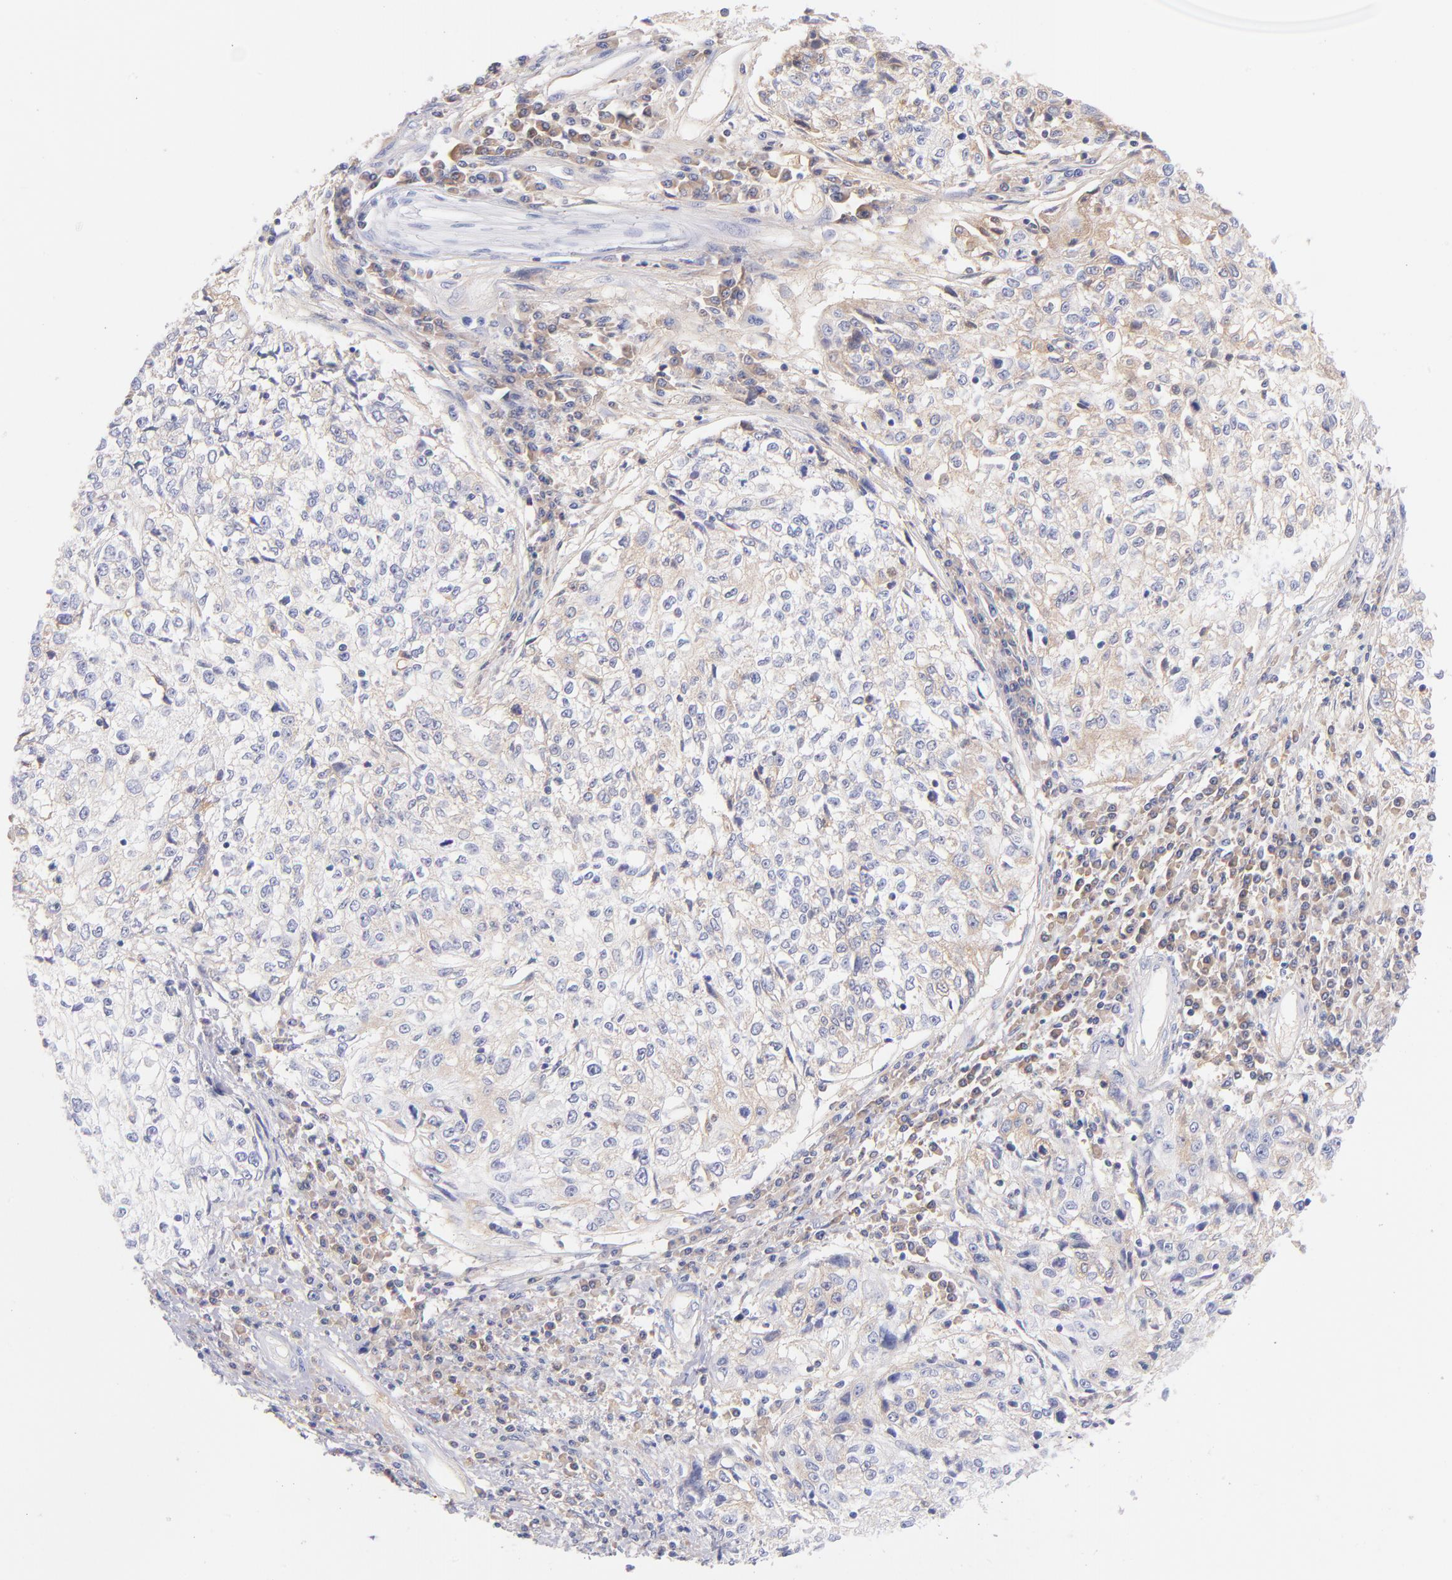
{"staining": {"intensity": "weak", "quantity": "25%-75%", "location": "cytoplasmic/membranous"}, "tissue": "cervical cancer", "cell_type": "Tumor cells", "image_type": "cancer", "snomed": [{"axis": "morphology", "description": "Squamous cell carcinoma, NOS"}, {"axis": "topography", "description": "Cervix"}], "caption": "Cervical squamous cell carcinoma tissue exhibits weak cytoplasmic/membranous positivity in approximately 25%-75% of tumor cells, visualized by immunohistochemistry.", "gene": "HP", "patient": {"sex": "female", "age": 57}}